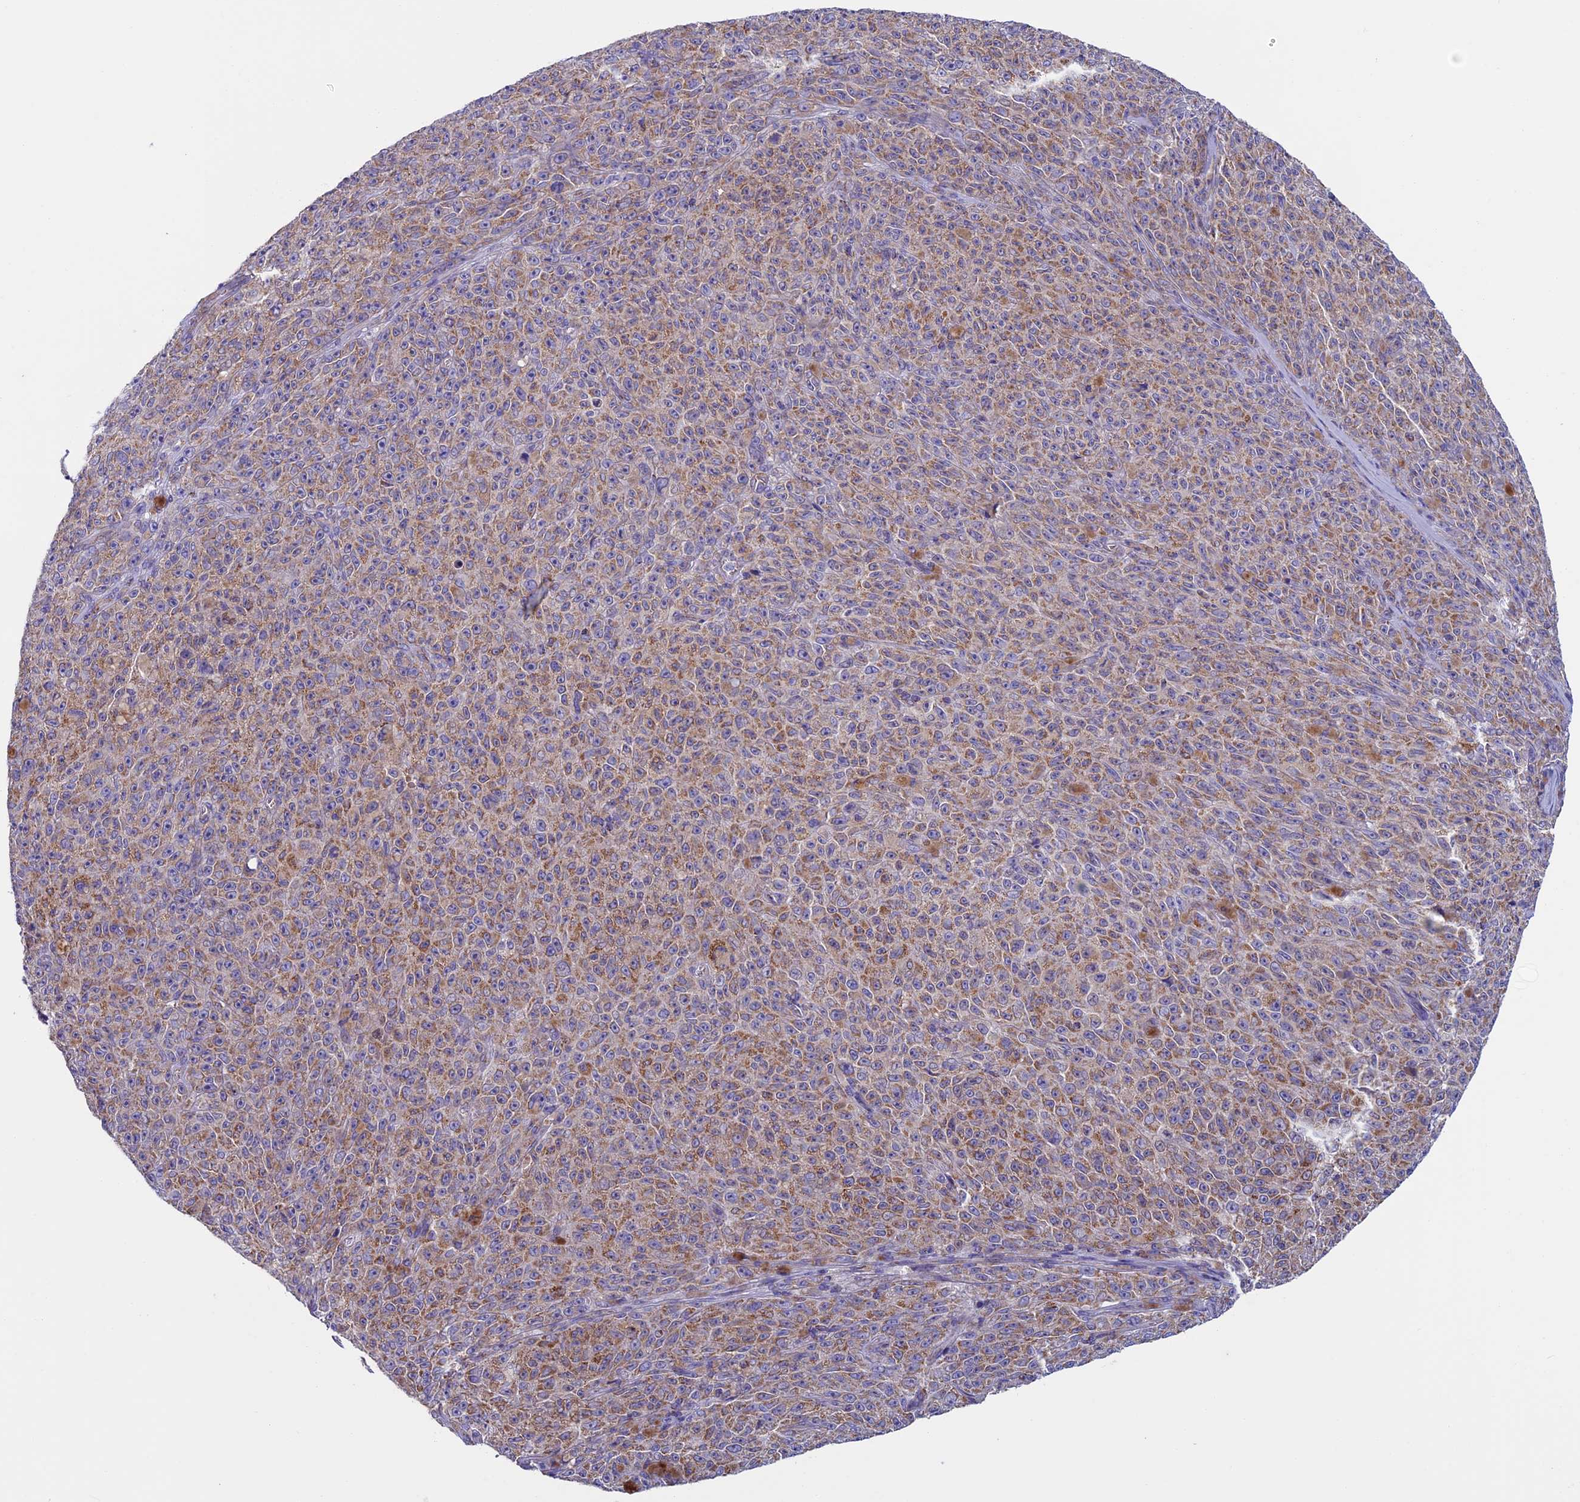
{"staining": {"intensity": "weak", "quantity": "25%-75%", "location": "cytoplasmic/membranous"}, "tissue": "melanoma", "cell_type": "Tumor cells", "image_type": "cancer", "snomed": [{"axis": "morphology", "description": "Malignant melanoma, NOS"}, {"axis": "topography", "description": "Skin"}], "caption": "Melanoma stained for a protein (brown) displays weak cytoplasmic/membranous positive positivity in about 25%-75% of tumor cells.", "gene": "MFSD12", "patient": {"sex": "female", "age": 82}}